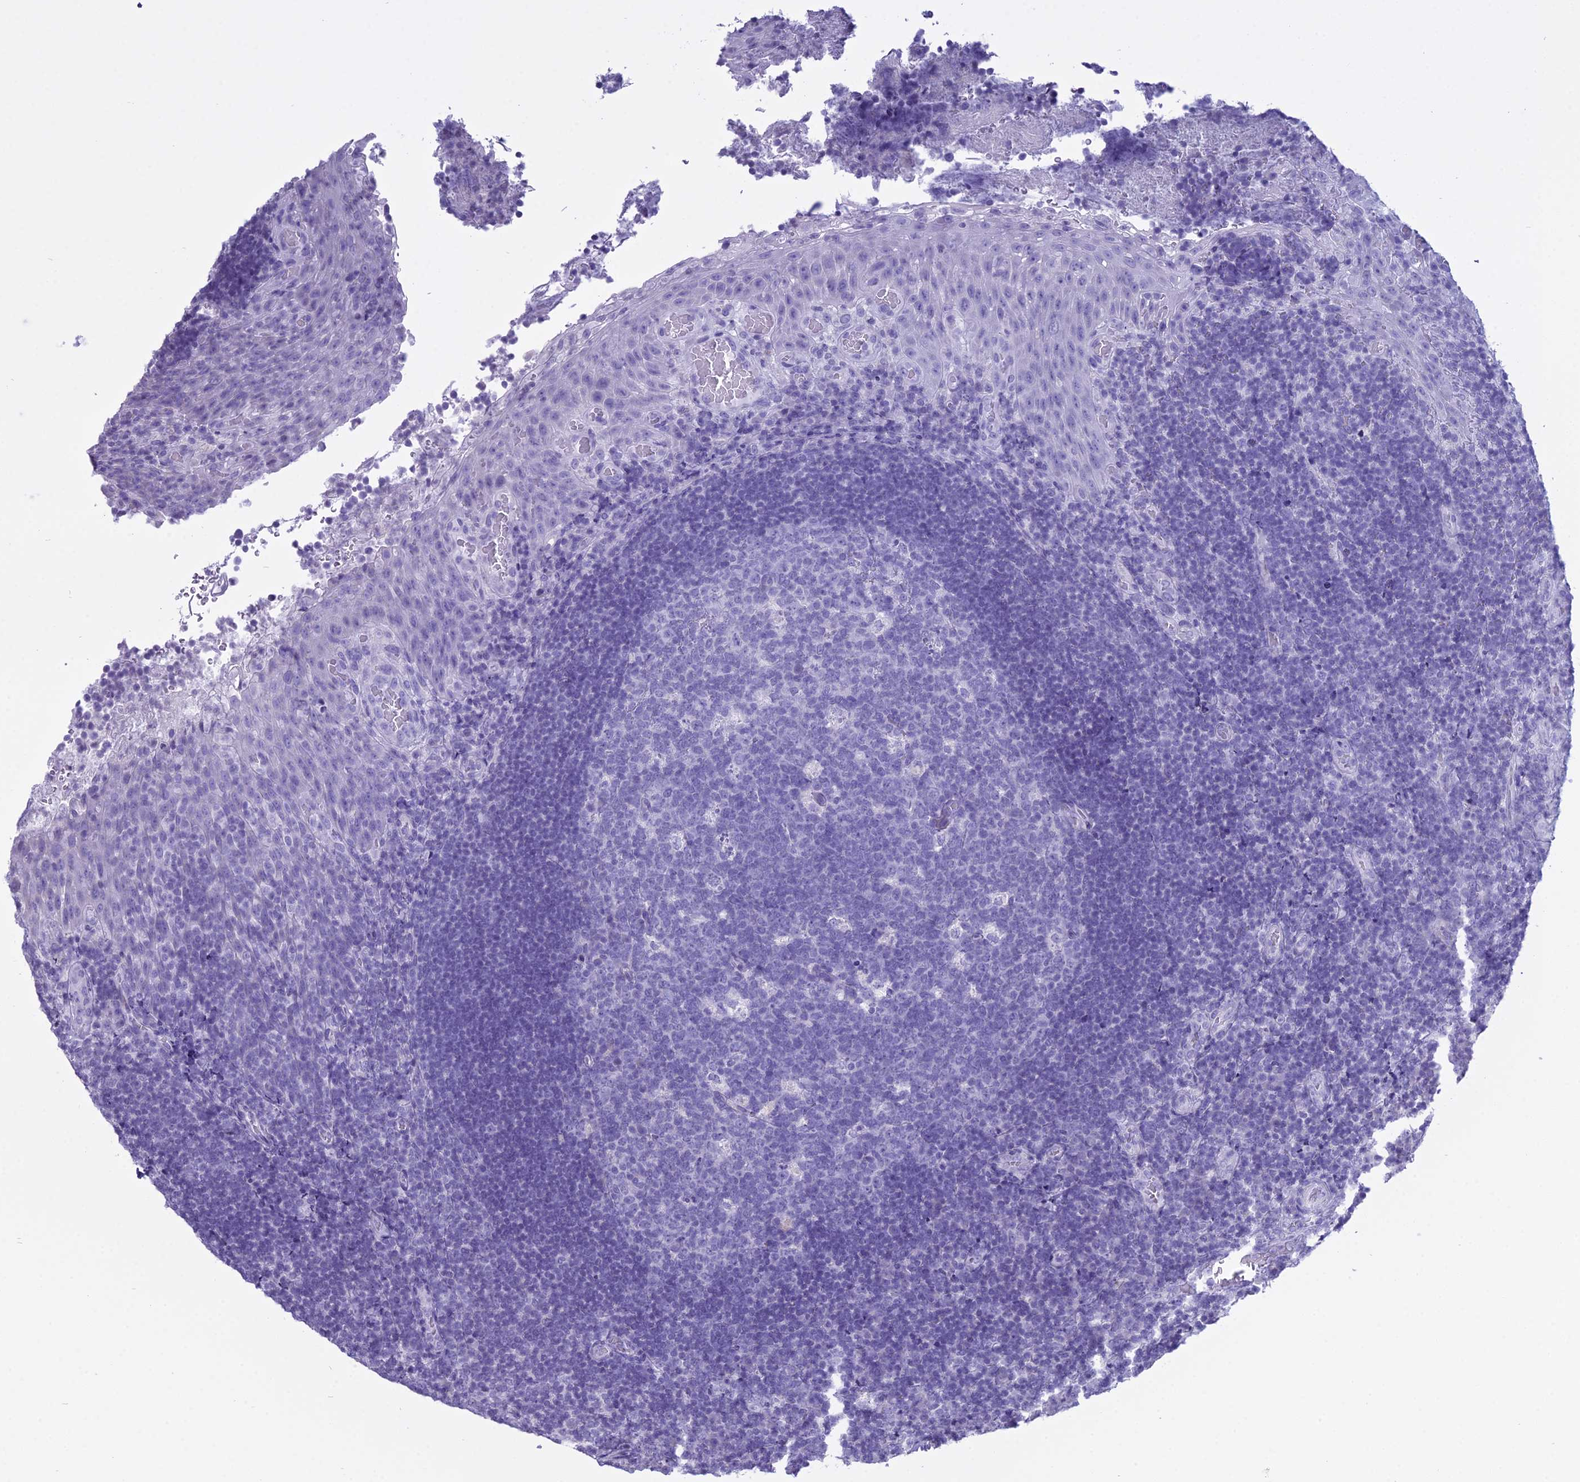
{"staining": {"intensity": "negative", "quantity": "none", "location": "none"}, "tissue": "tonsil", "cell_type": "Germinal center cells", "image_type": "normal", "snomed": [{"axis": "morphology", "description": "Normal tissue, NOS"}, {"axis": "topography", "description": "Tonsil"}], "caption": "High power microscopy histopathology image of an immunohistochemistry micrograph of benign tonsil, revealing no significant expression in germinal center cells.", "gene": "MAP6", "patient": {"sex": "male", "age": 17}}